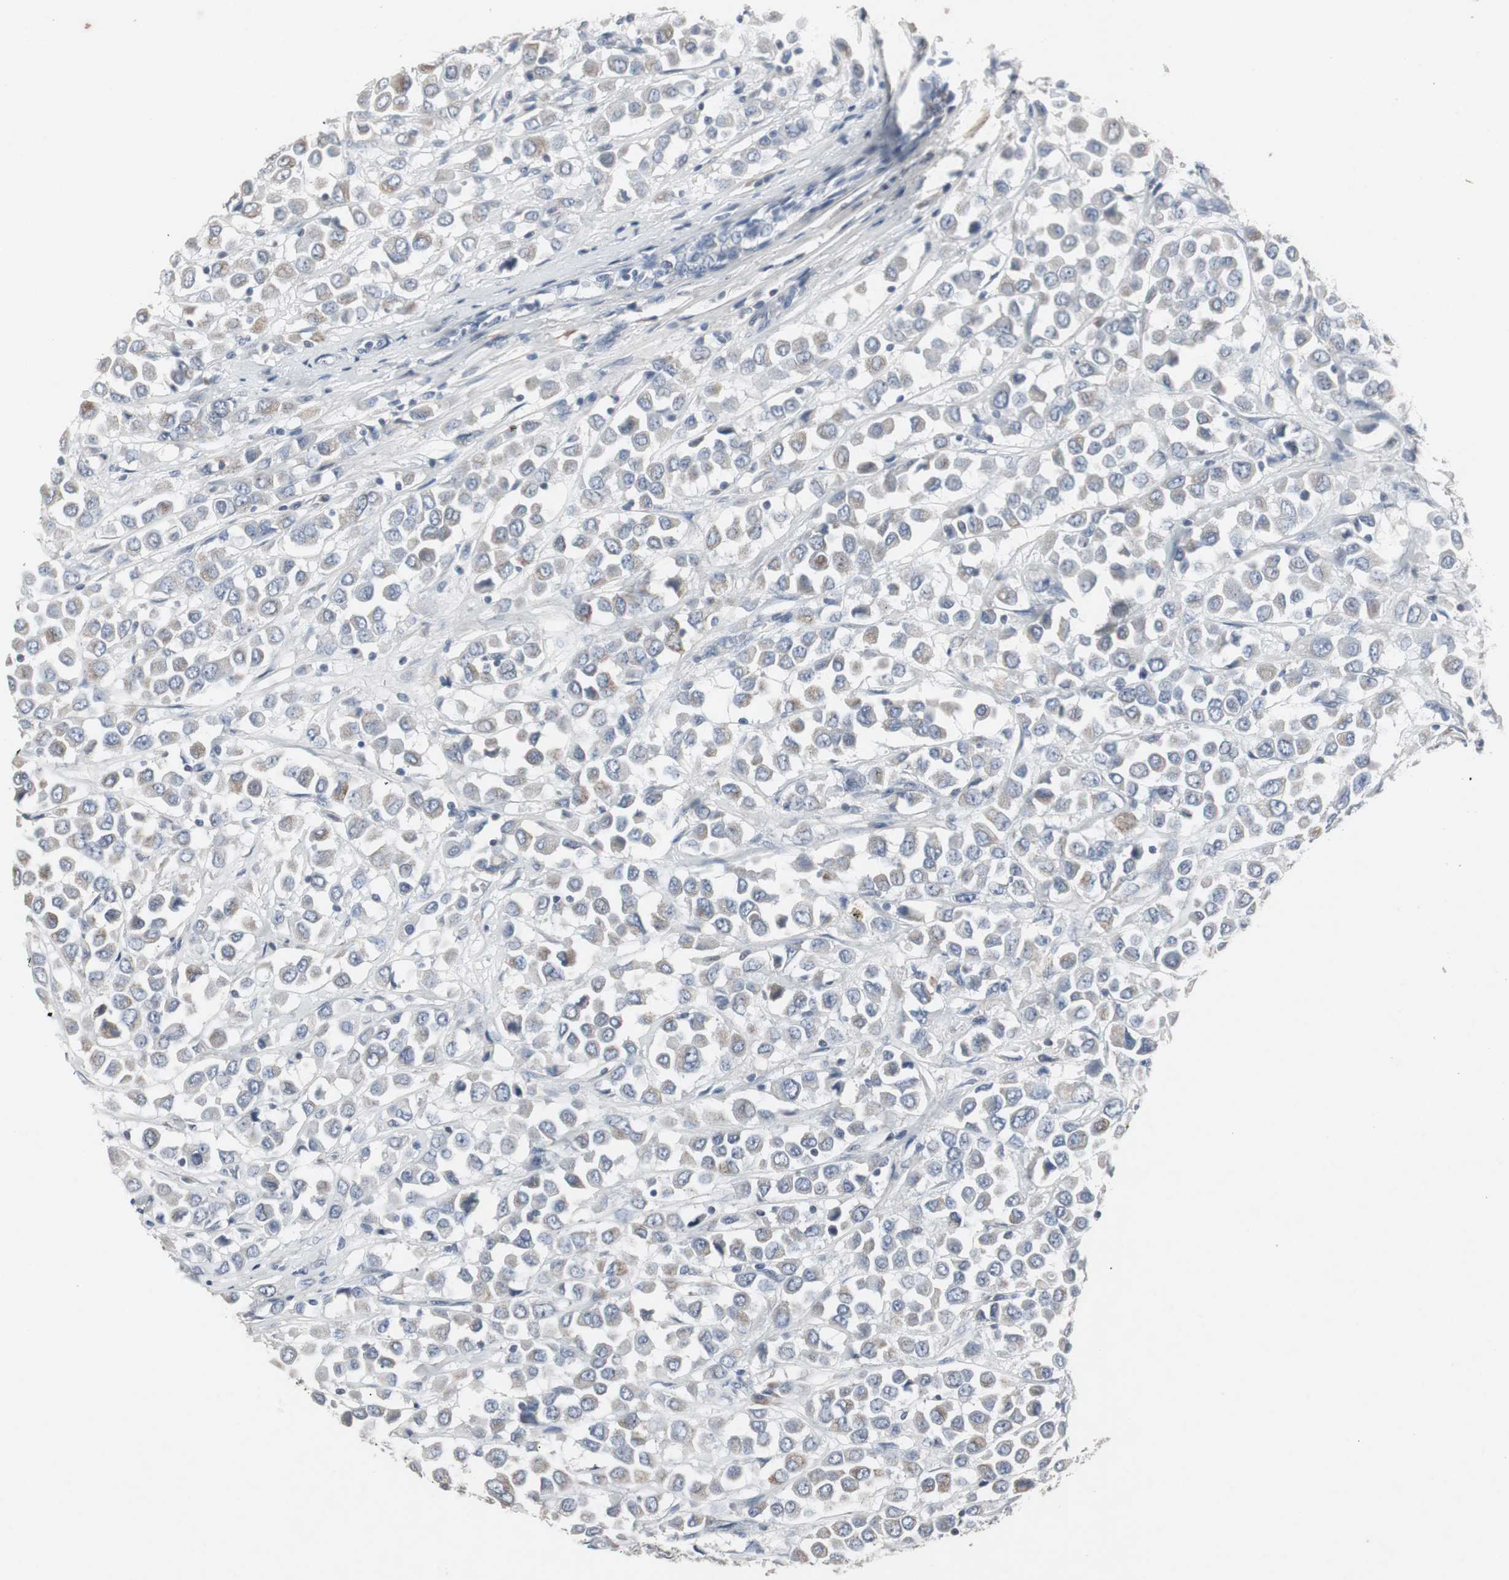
{"staining": {"intensity": "weak", "quantity": "25%-75%", "location": "cytoplasmic/membranous"}, "tissue": "breast cancer", "cell_type": "Tumor cells", "image_type": "cancer", "snomed": [{"axis": "morphology", "description": "Duct carcinoma"}, {"axis": "topography", "description": "Breast"}], "caption": "Protein expression analysis of breast cancer (invasive ductal carcinoma) displays weak cytoplasmic/membranous staining in about 25%-75% of tumor cells.", "gene": "ACAA1", "patient": {"sex": "female", "age": 61}}